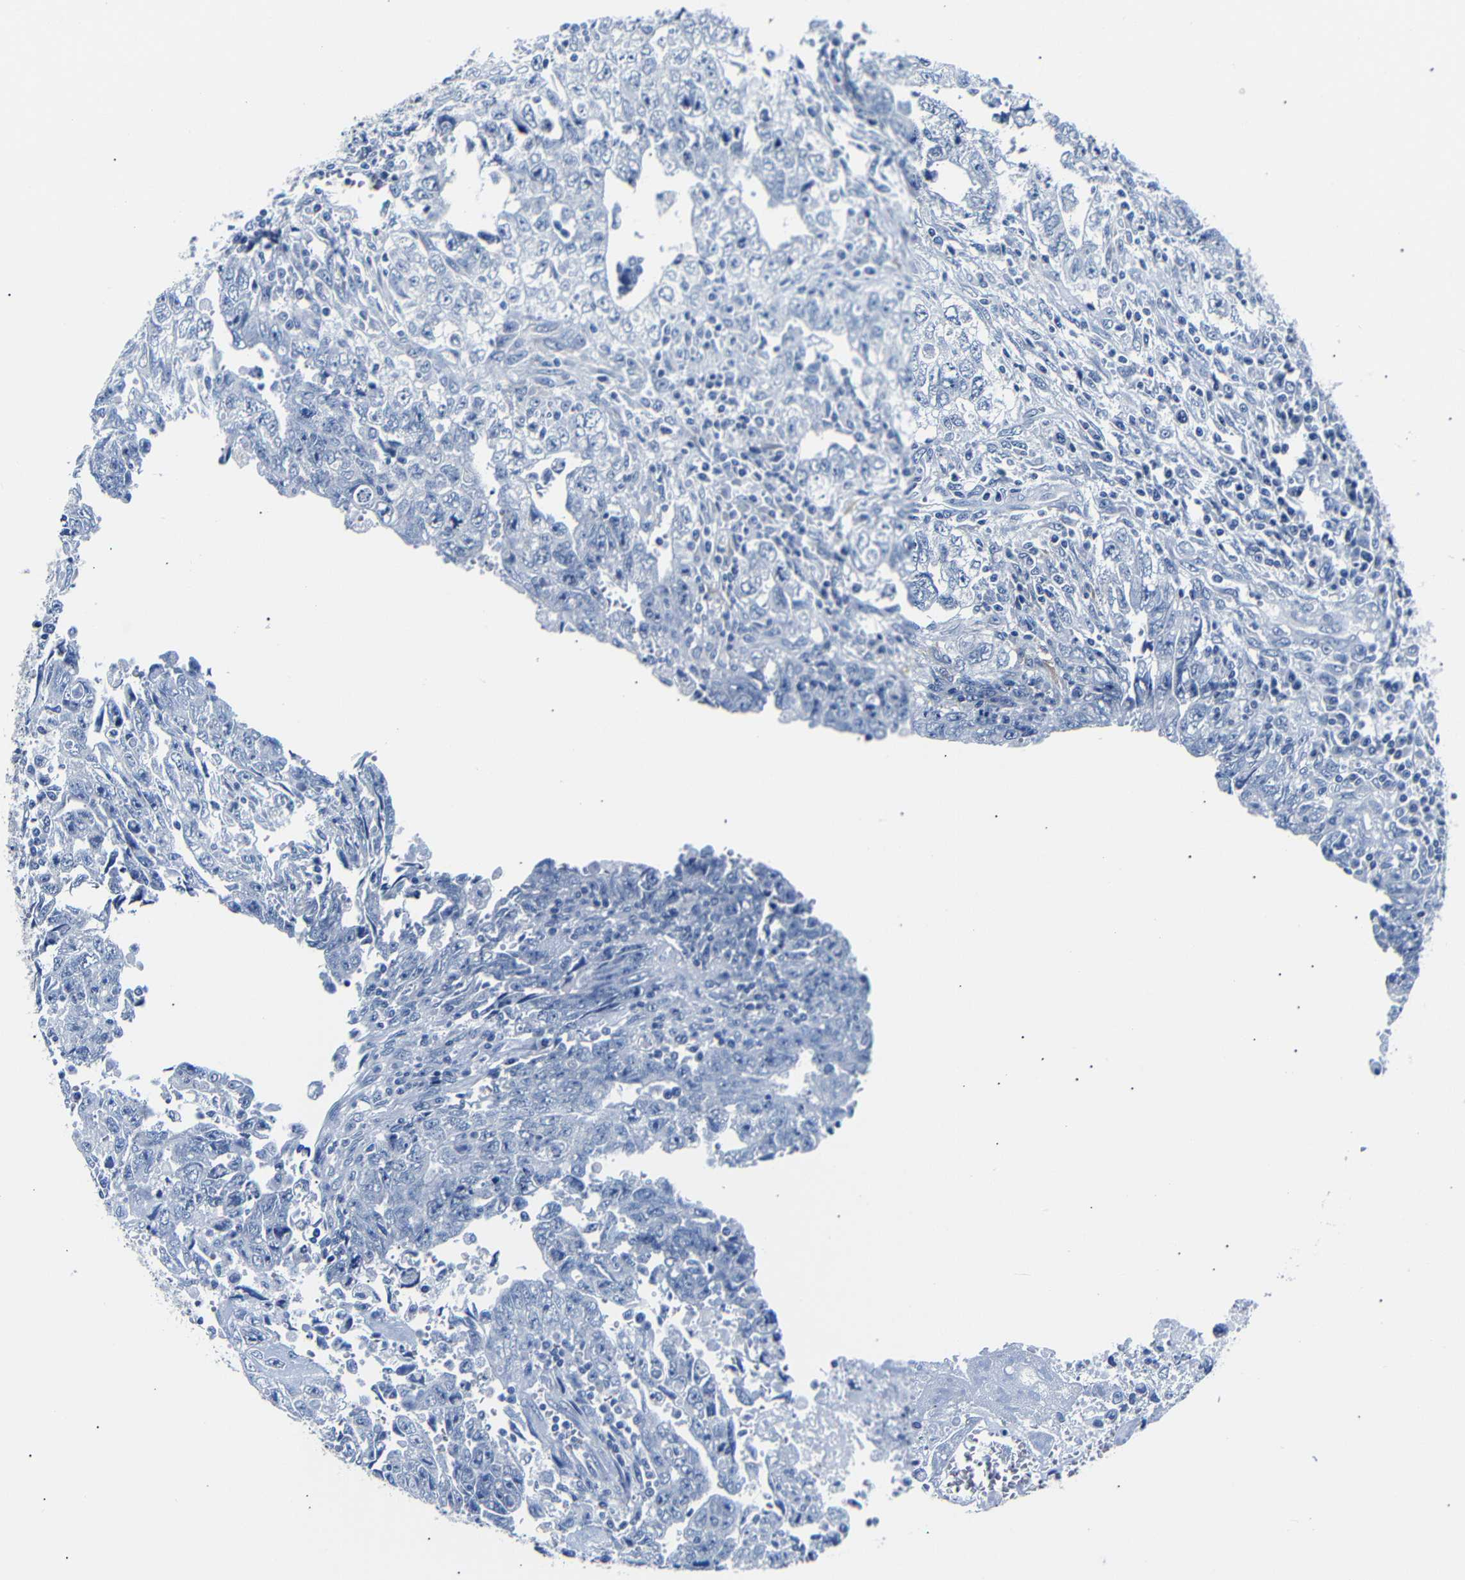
{"staining": {"intensity": "negative", "quantity": "none", "location": "none"}, "tissue": "testis cancer", "cell_type": "Tumor cells", "image_type": "cancer", "snomed": [{"axis": "morphology", "description": "Carcinoma, Embryonal, NOS"}, {"axis": "topography", "description": "Testis"}], "caption": "Immunohistochemistry (IHC) of human testis cancer (embryonal carcinoma) reveals no positivity in tumor cells.", "gene": "GAP43", "patient": {"sex": "male", "age": 28}}